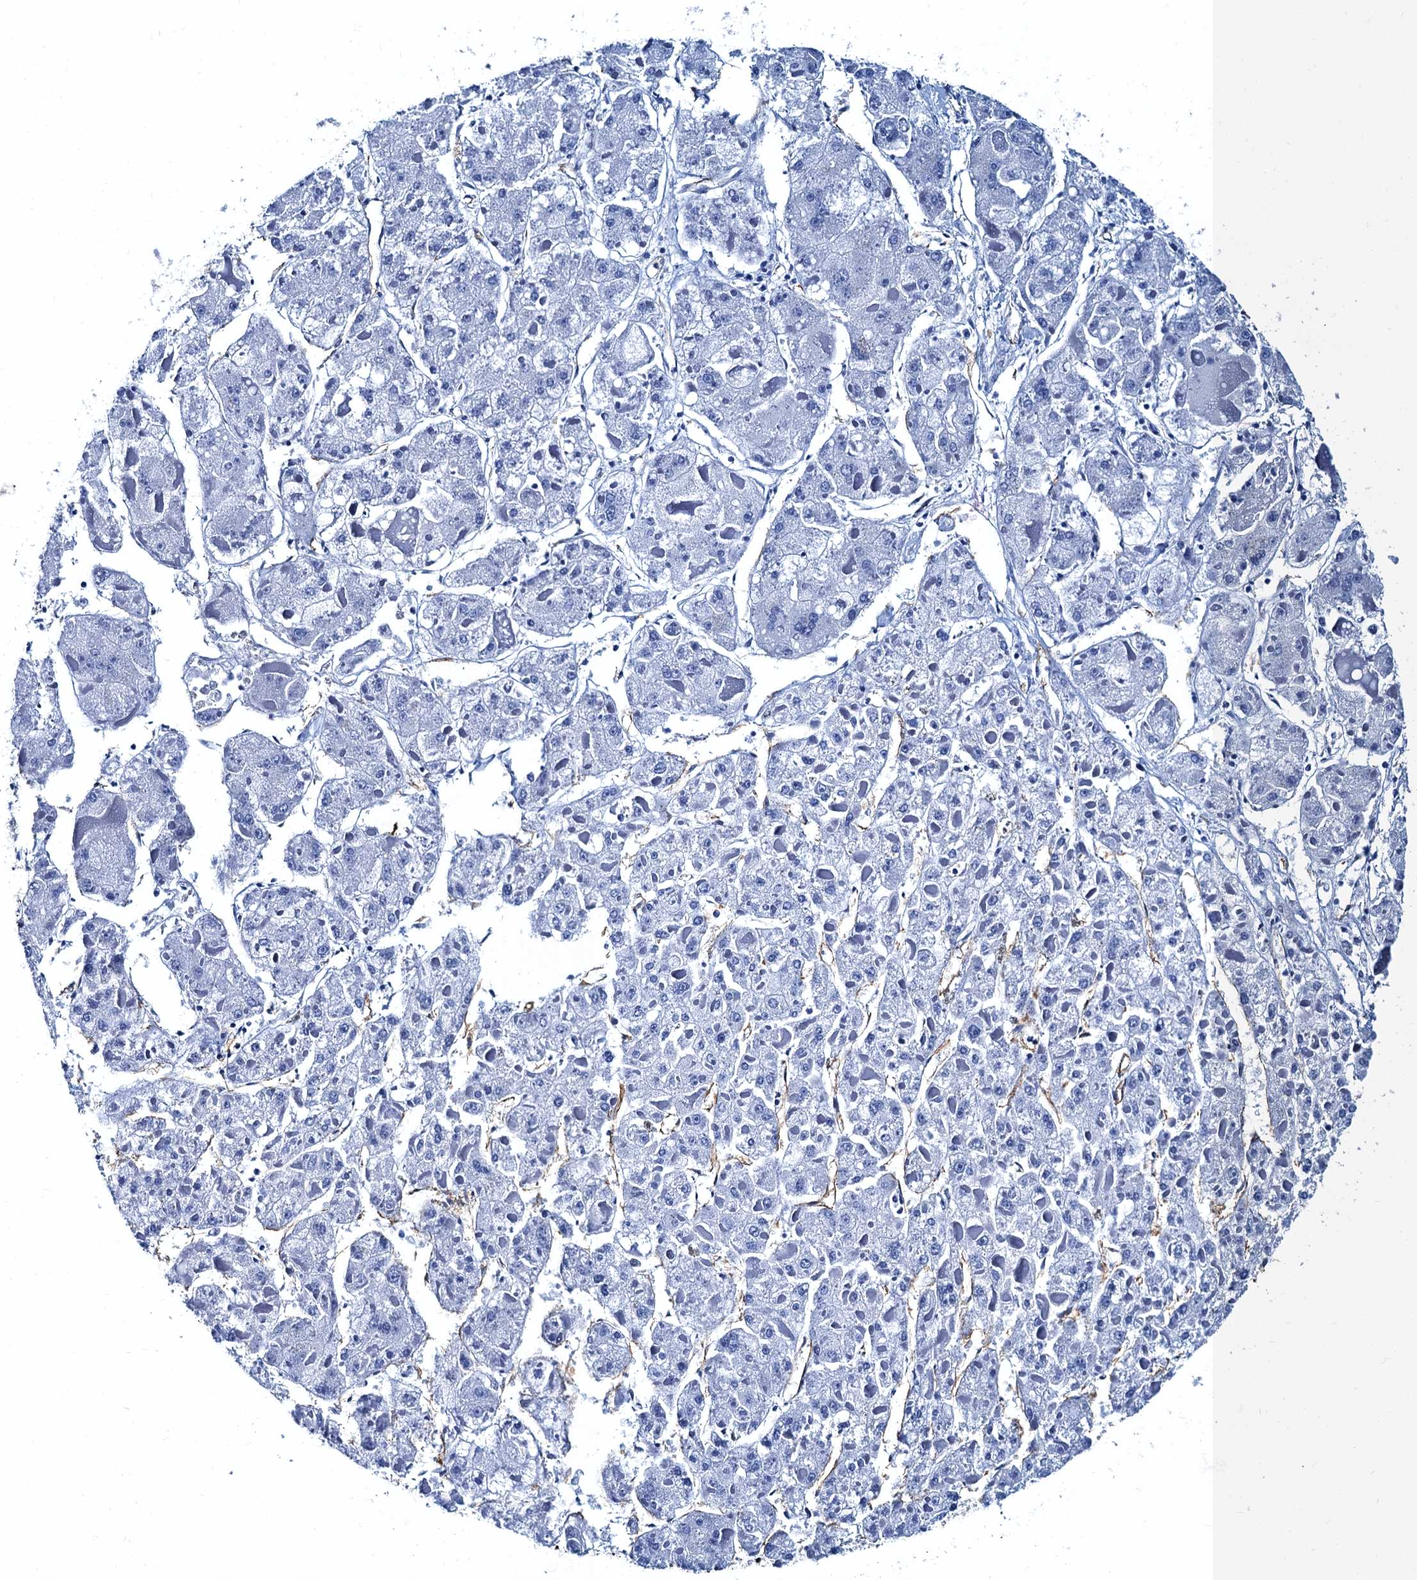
{"staining": {"intensity": "negative", "quantity": "none", "location": "none"}, "tissue": "liver cancer", "cell_type": "Tumor cells", "image_type": "cancer", "snomed": [{"axis": "morphology", "description": "Carcinoma, Hepatocellular, NOS"}, {"axis": "topography", "description": "Liver"}], "caption": "This is an IHC photomicrograph of human liver cancer. There is no staining in tumor cells.", "gene": "CAVIN2", "patient": {"sex": "female", "age": 73}}